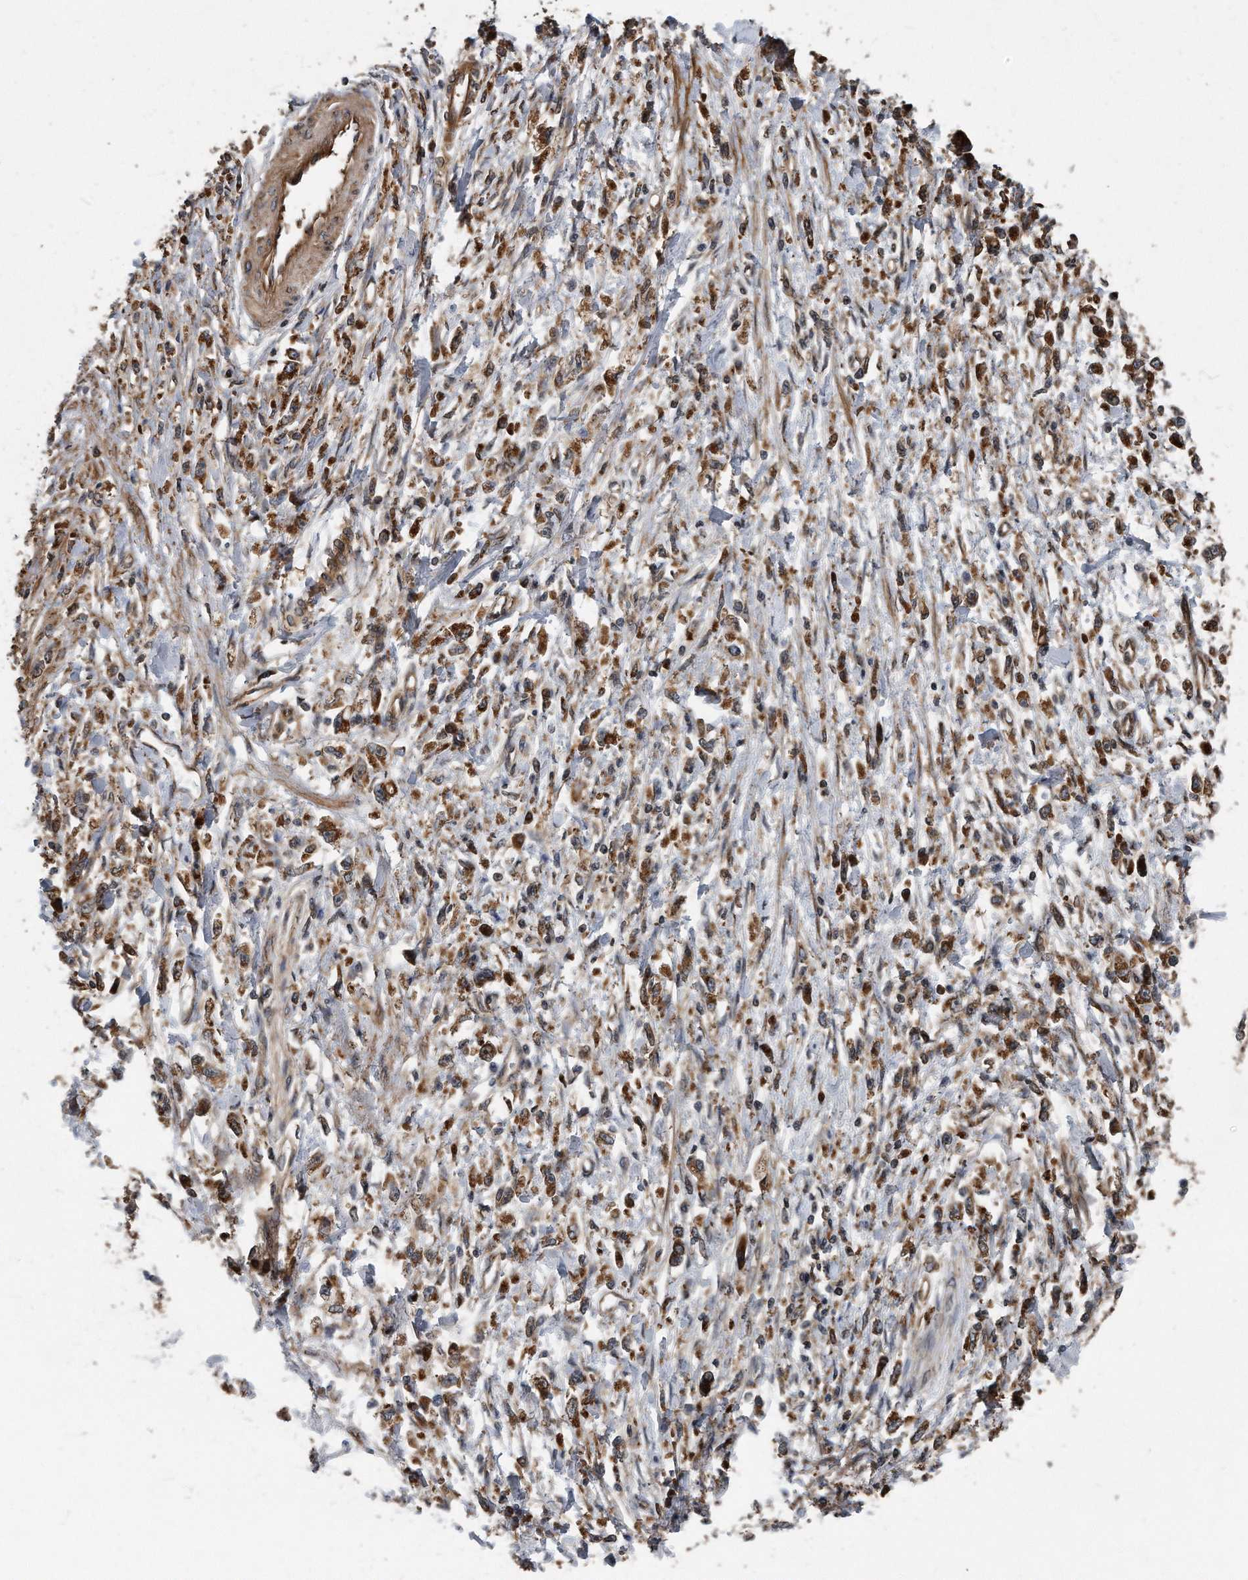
{"staining": {"intensity": "moderate", "quantity": ">75%", "location": "cytoplasmic/membranous"}, "tissue": "stomach cancer", "cell_type": "Tumor cells", "image_type": "cancer", "snomed": [{"axis": "morphology", "description": "Adenocarcinoma, NOS"}, {"axis": "topography", "description": "Stomach"}], "caption": "Immunohistochemical staining of human adenocarcinoma (stomach) exhibits medium levels of moderate cytoplasmic/membranous protein positivity in approximately >75% of tumor cells. Immunohistochemistry stains the protein of interest in brown and the nuclei are stained blue.", "gene": "FAM136A", "patient": {"sex": "female", "age": 59}}